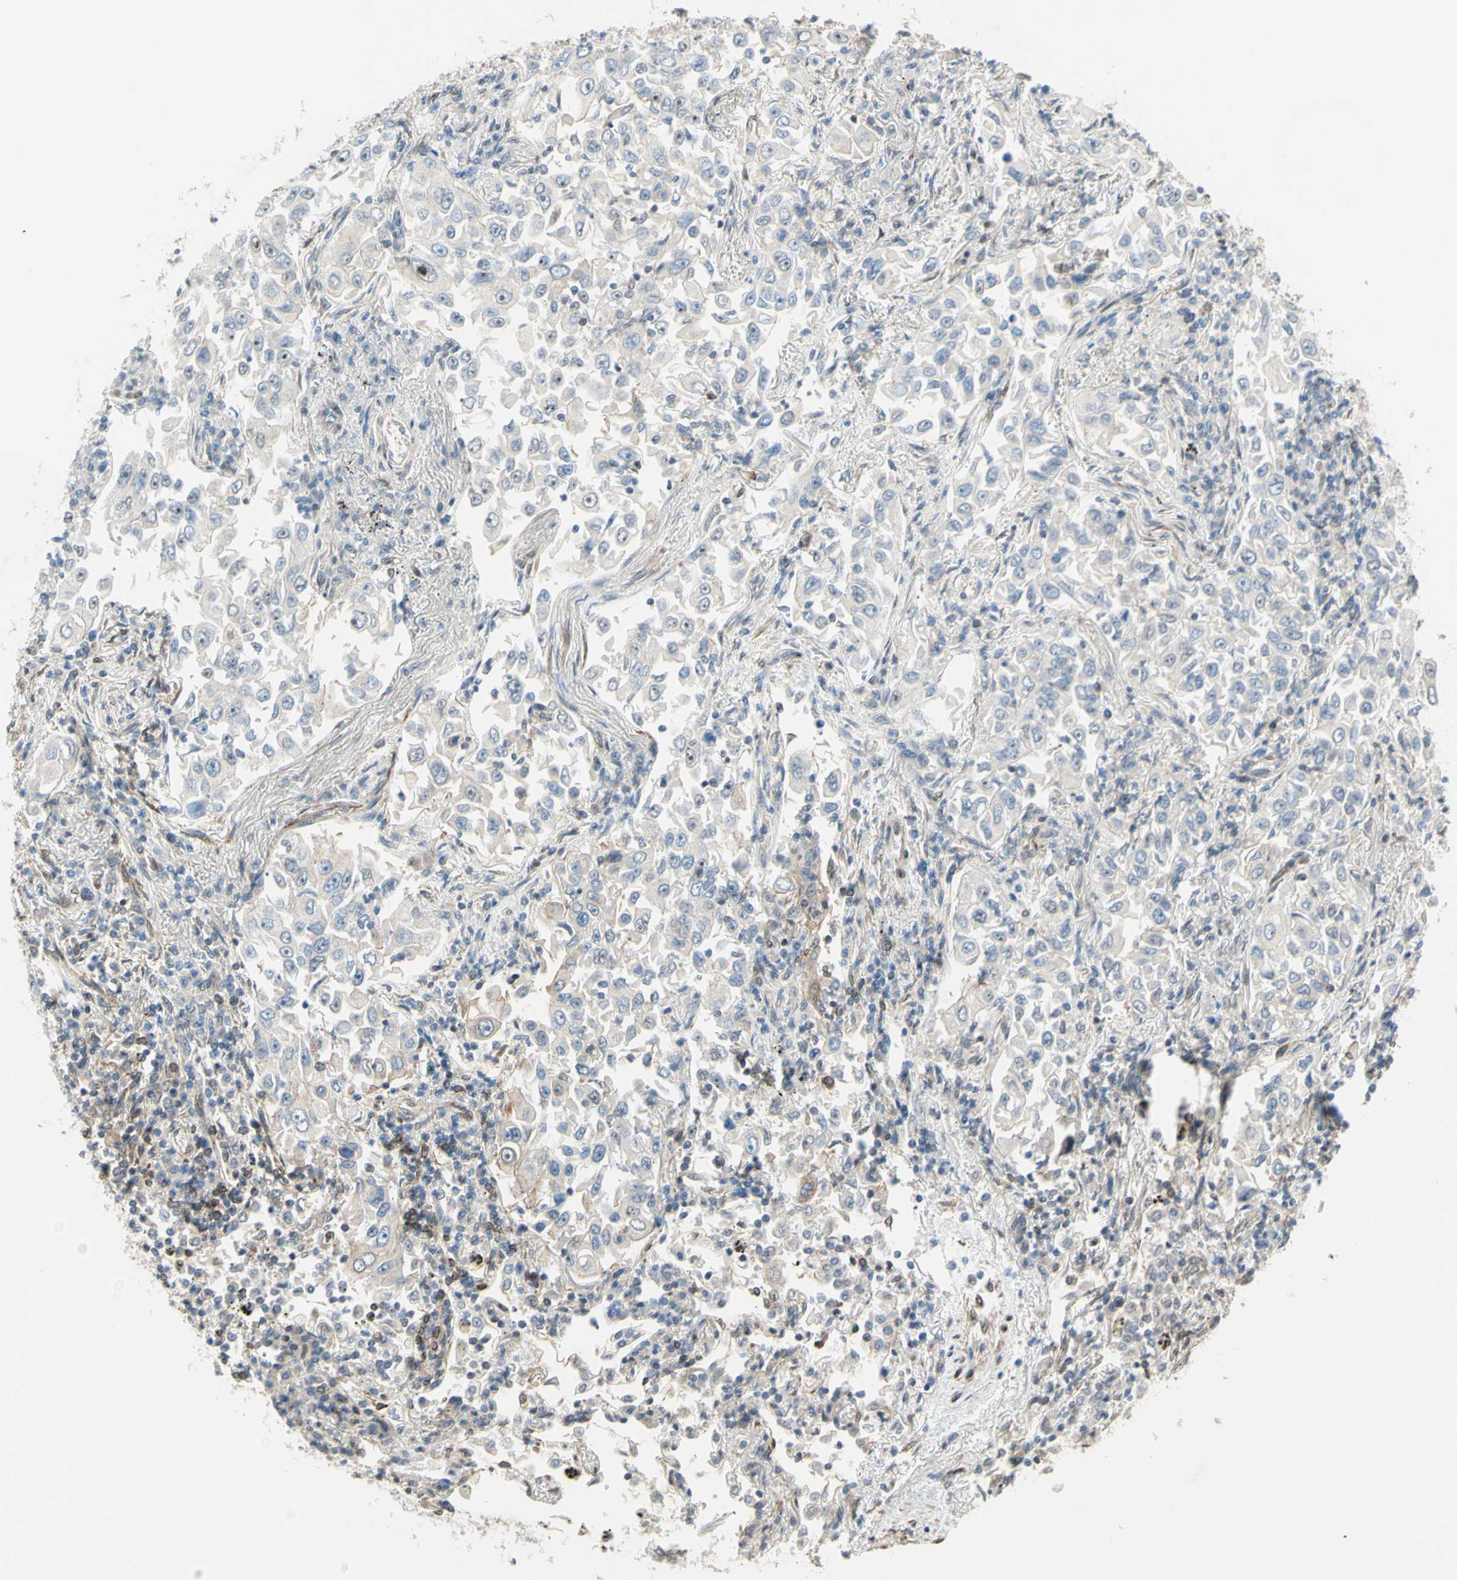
{"staining": {"intensity": "weak", "quantity": ">75%", "location": "cytoplasmic/membranous"}, "tissue": "lung cancer", "cell_type": "Tumor cells", "image_type": "cancer", "snomed": [{"axis": "morphology", "description": "Adenocarcinoma, NOS"}, {"axis": "topography", "description": "Lung"}], "caption": "Protein analysis of lung adenocarcinoma tissue exhibits weak cytoplasmic/membranous expression in about >75% of tumor cells.", "gene": "TRAF2", "patient": {"sex": "male", "age": 84}}